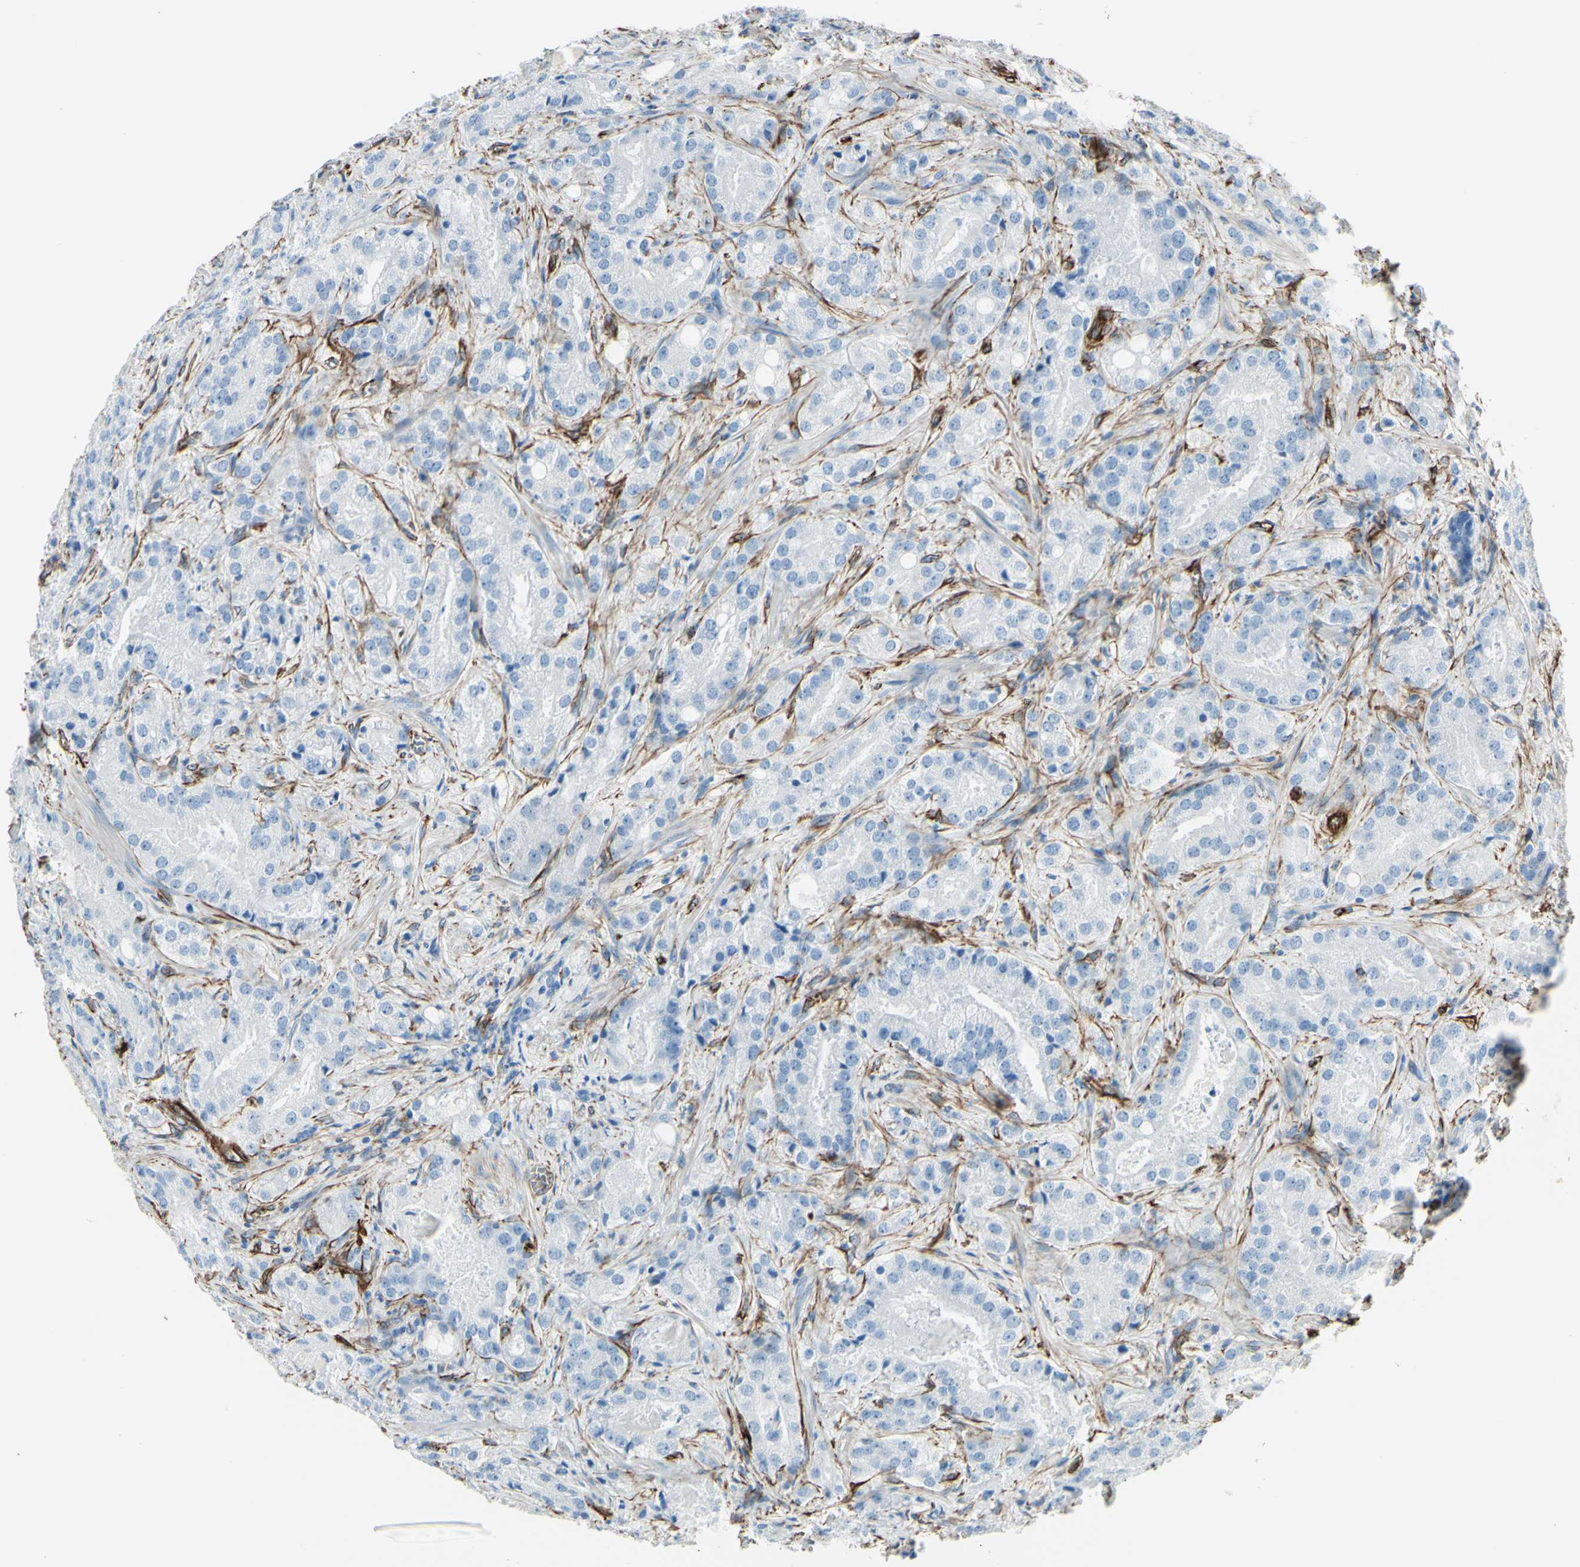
{"staining": {"intensity": "negative", "quantity": "none", "location": "none"}, "tissue": "prostate cancer", "cell_type": "Tumor cells", "image_type": "cancer", "snomed": [{"axis": "morphology", "description": "Adenocarcinoma, High grade"}, {"axis": "topography", "description": "Prostate"}], "caption": "Immunohistochemistry (IHC) micrograph of high-grade adenocarcinoma (prostate) stained for a protein (brown), which demonstrates no staining in tumor cells.", "gene": "PTH2R", "patient": {"sex": "male", "age": 64}}